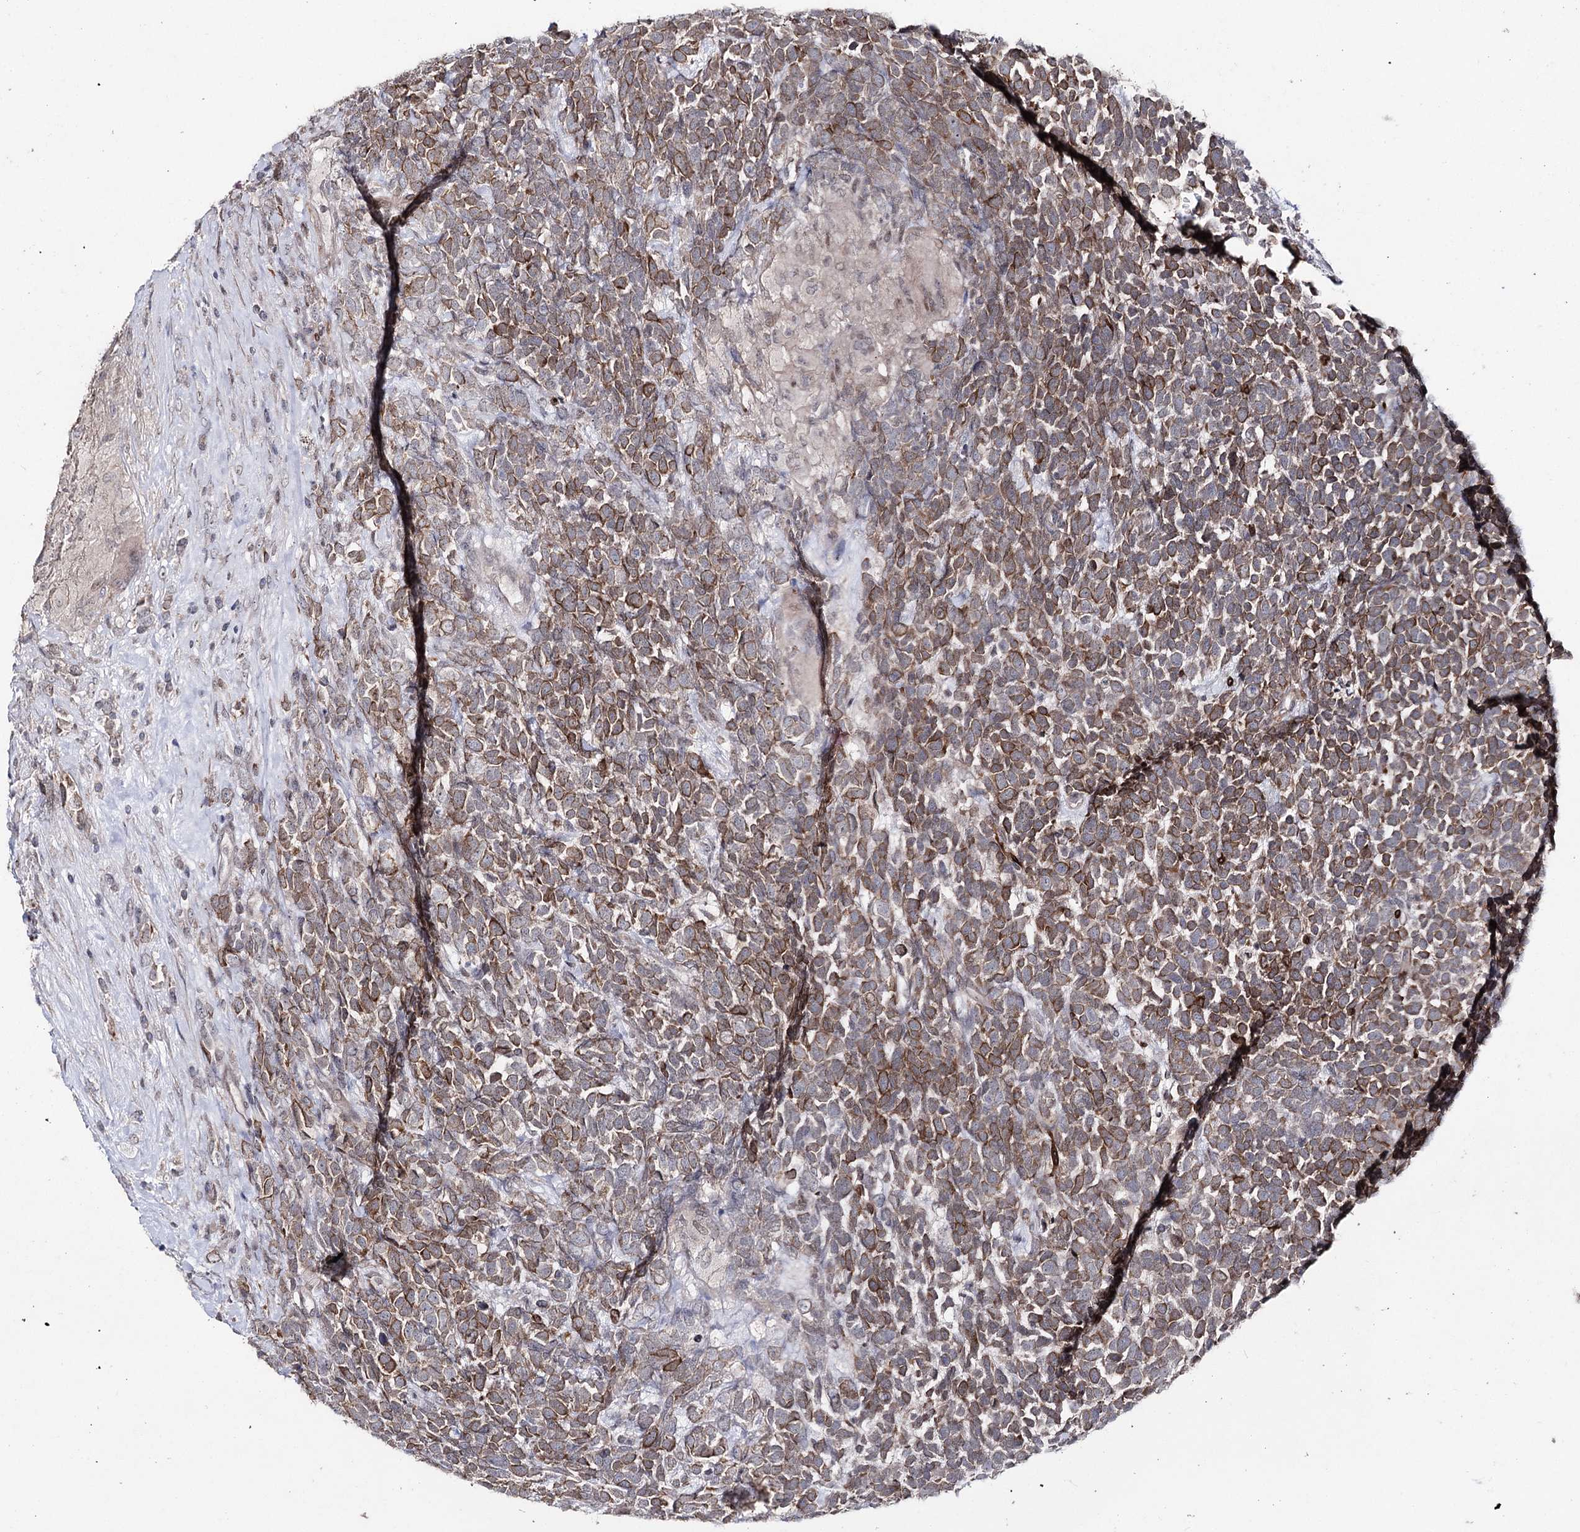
{"staining": {"intensity": "moderate", "quantity": ">75%", "location": "cytoplasmic/membranous"}, "tissue": "urothelial cancer", "cell_type": "Tumor cells", "image_type": "cancer", "snomed": [{"axis": "morphology", "description": "Urothelial carcinoma, High grade"}, {"axis": "topography", "description": "Urinary bladder"}], "caption": "Immunohistochemistry micrograph of neoplastic tissue: urothelial carcinoma (high-grade) stained using IHC demonstrates medium levels of moderate protein expression localized specifically in the cytoplasmic/membranous of tumor cells, appearing as a cytoplasmic/membranous brown color.", "gene": "HSD11B2", "patient": {"sex": "female", "age": 82}}